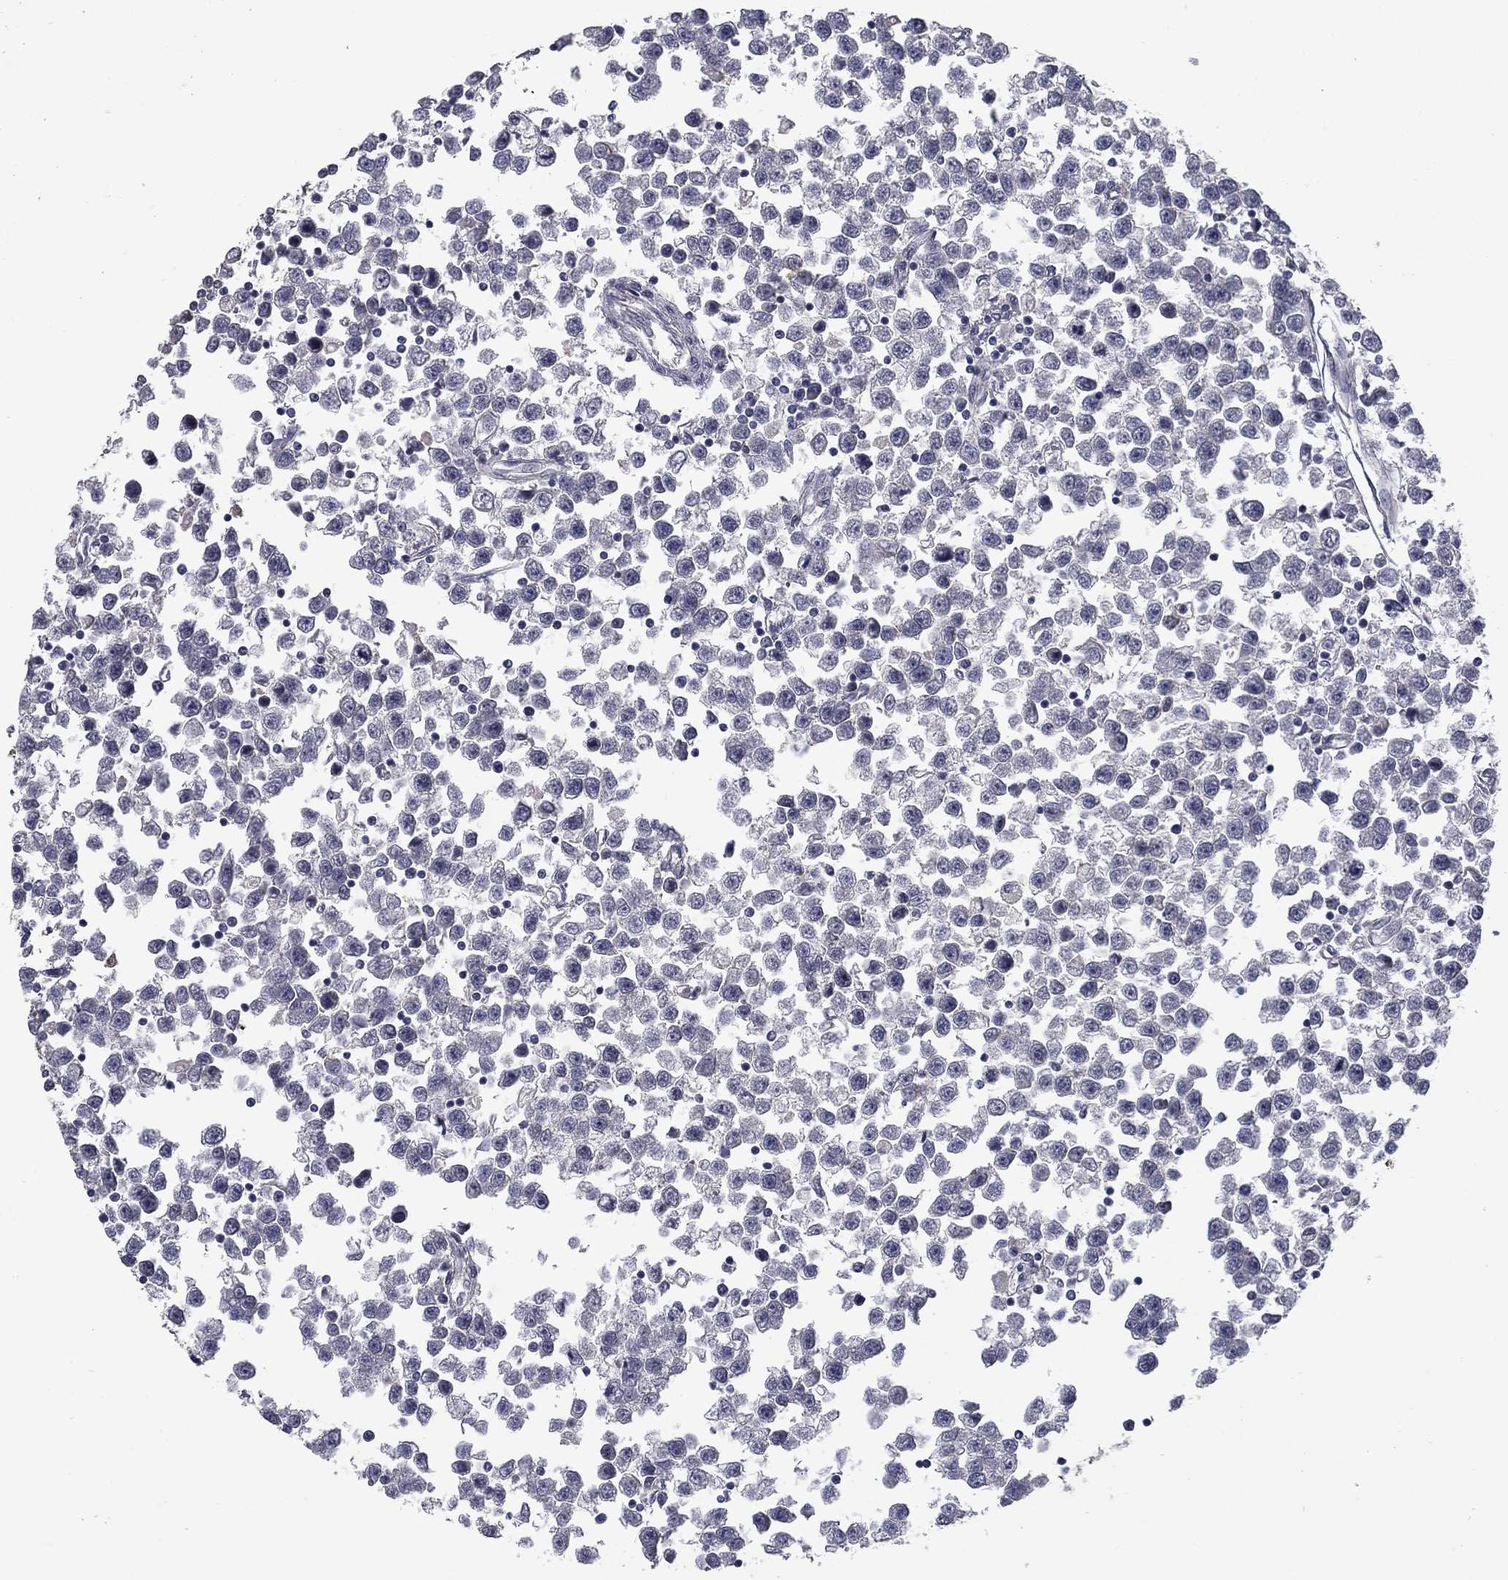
{"staining": {"intensity": "negative", "quantity": "none", "location": "none"}, "tissue": "testis cancer", "cell_type": "Tumor cells", "image_type": "cancer", "snomed": [{"axis": "morphology", "description": "Seminoma, NOS"}, {"axis": "topography", "description": "Testis"}], "caption": "This is an IHC photomicrograph of human testis seminoma. There is no expression in tumor cells.", "gene": "FAM3B", "patient": {"sex": "male", "age": 34}}